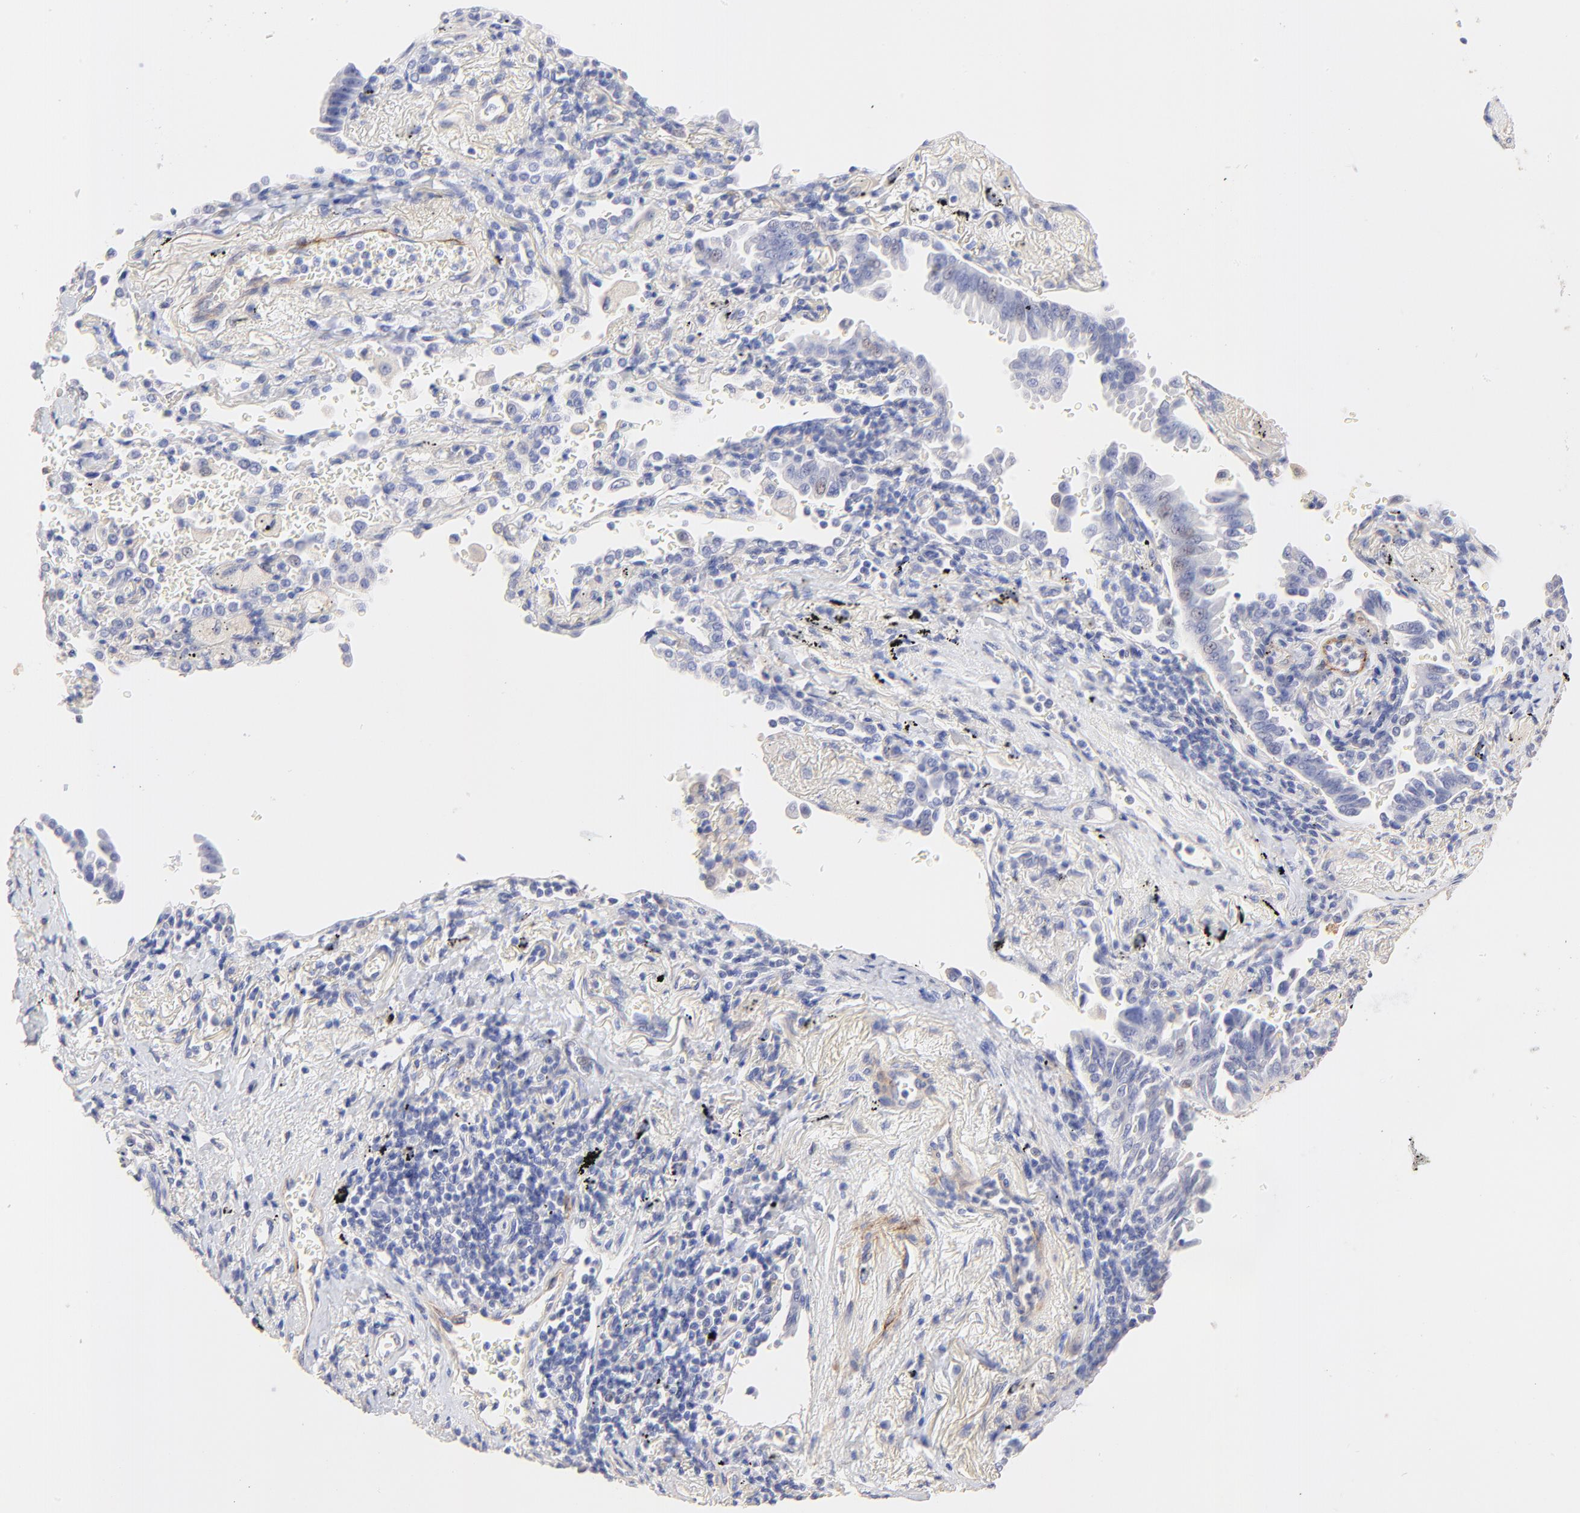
{"staining": {"intensity": "weak", "quantity": "<25%", "location": "nuclear"}, "tissue": "lung cancer", "cell_type": "Tumor cells", "image_type": "cancer", "snomed": [{"axis": "morphology", "description": "Adenocarcinoma, NOS"}, {"axis": "topography", "description": "Lung"}], "caption": "An image of lung adenocarcinoma stained for a protein exhibits no brown staining in tumor cells. The staining is performed using DAB brown chromogen with nuclei counter-stained in using hematoxylin.", "gene": "ACTRT1", "patient": {"sex": "female", "age": 64}}